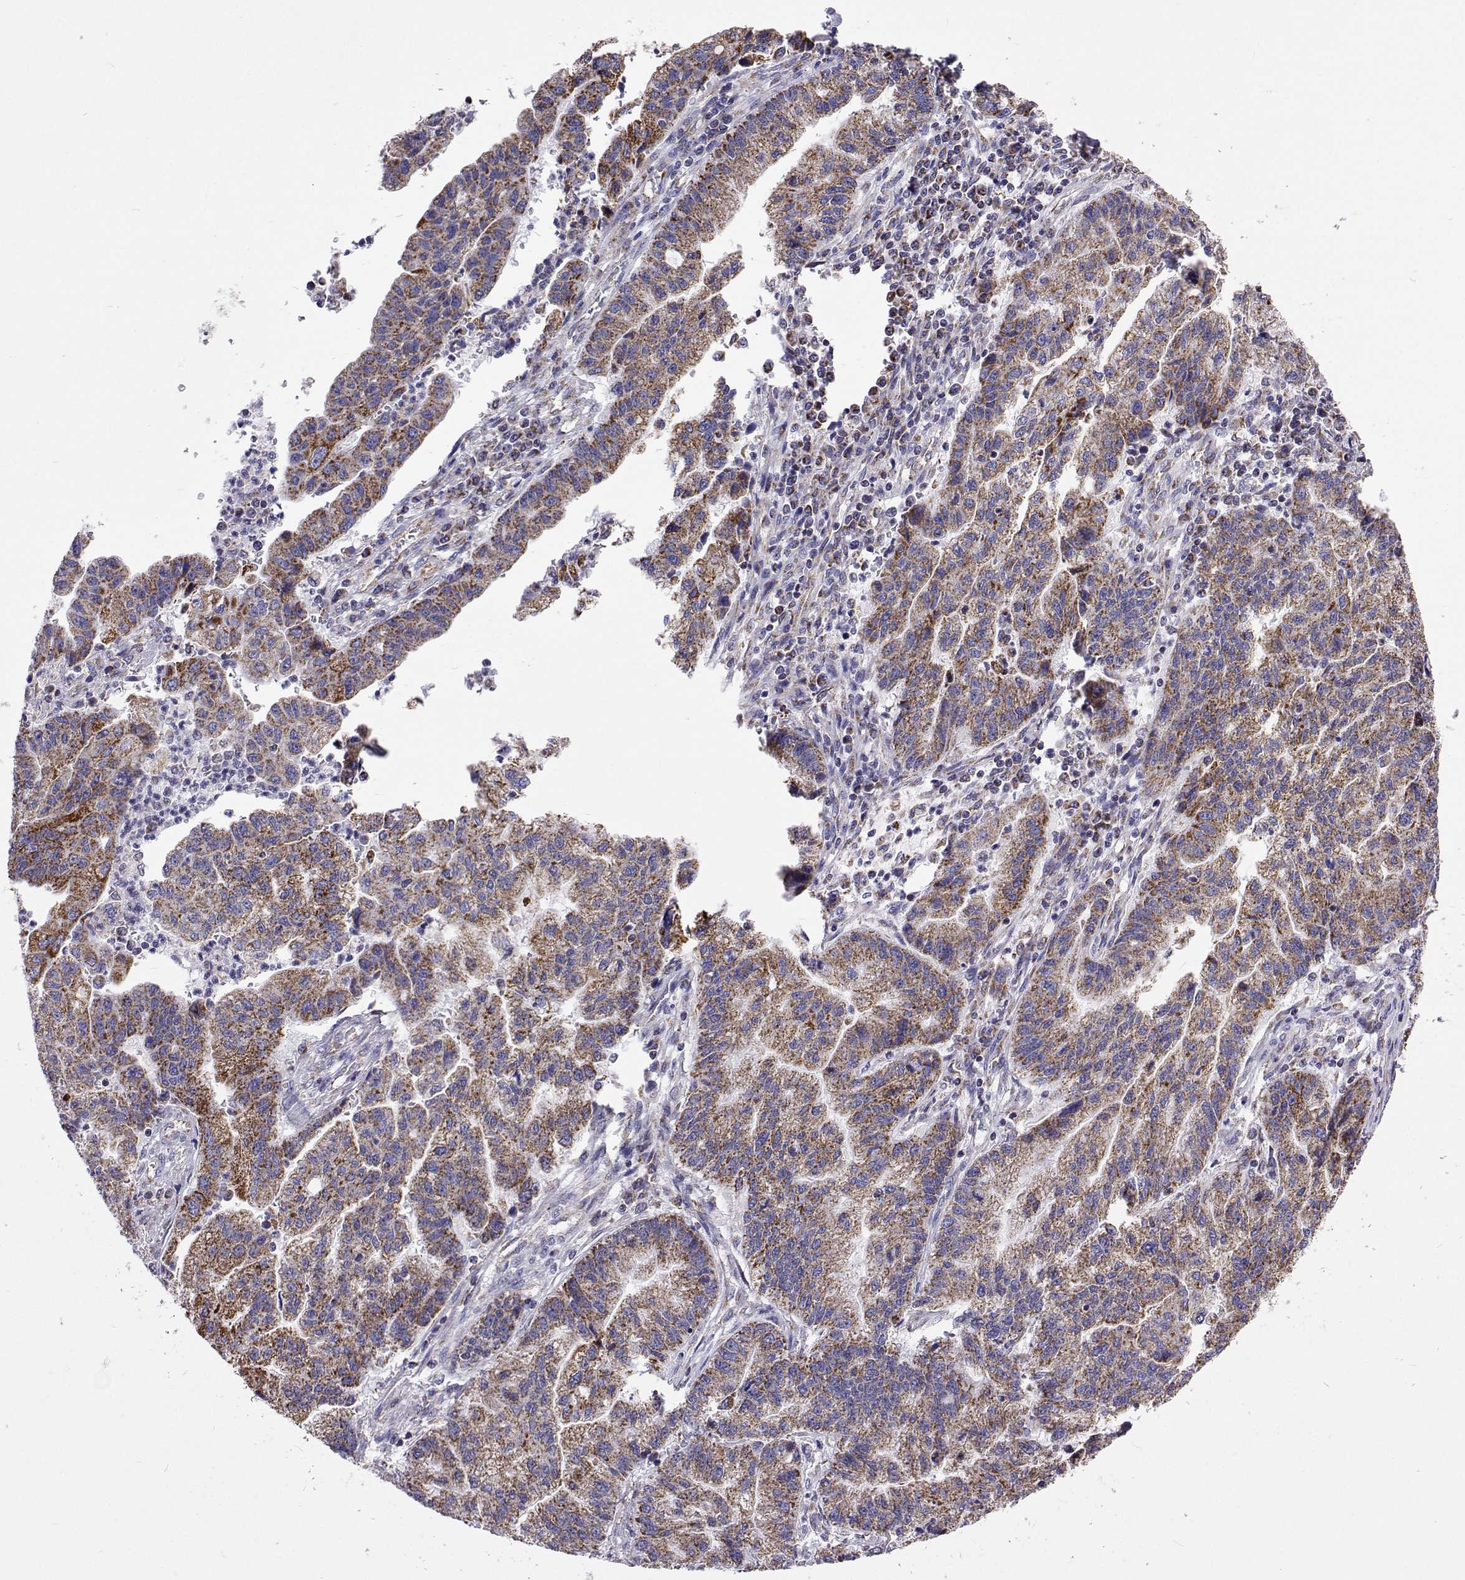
{"staining": {"intensity": "moderate", "quantity": "25%-75%", "location": "cytoplasmic/membranous"}, "tissue": "stomach cancer", "cell_type": "Tumor cells", "image_type": "cancer", "snomed": [{"axis": "morphology", "description": "Adenocarcinoma, NOS"}, {"axis": "topography", "description": "Stomach"}], "caption": "Immunohistochemistry (IHC) (DAB) staining of human adenocarcinoma (stomach) exhibits moderate cytoplasmic/membranous protein expression in approximately 25%-75% of tumor cells.", "gene": "MCCC2", "patient": {"sex": "male", "age": 83}}